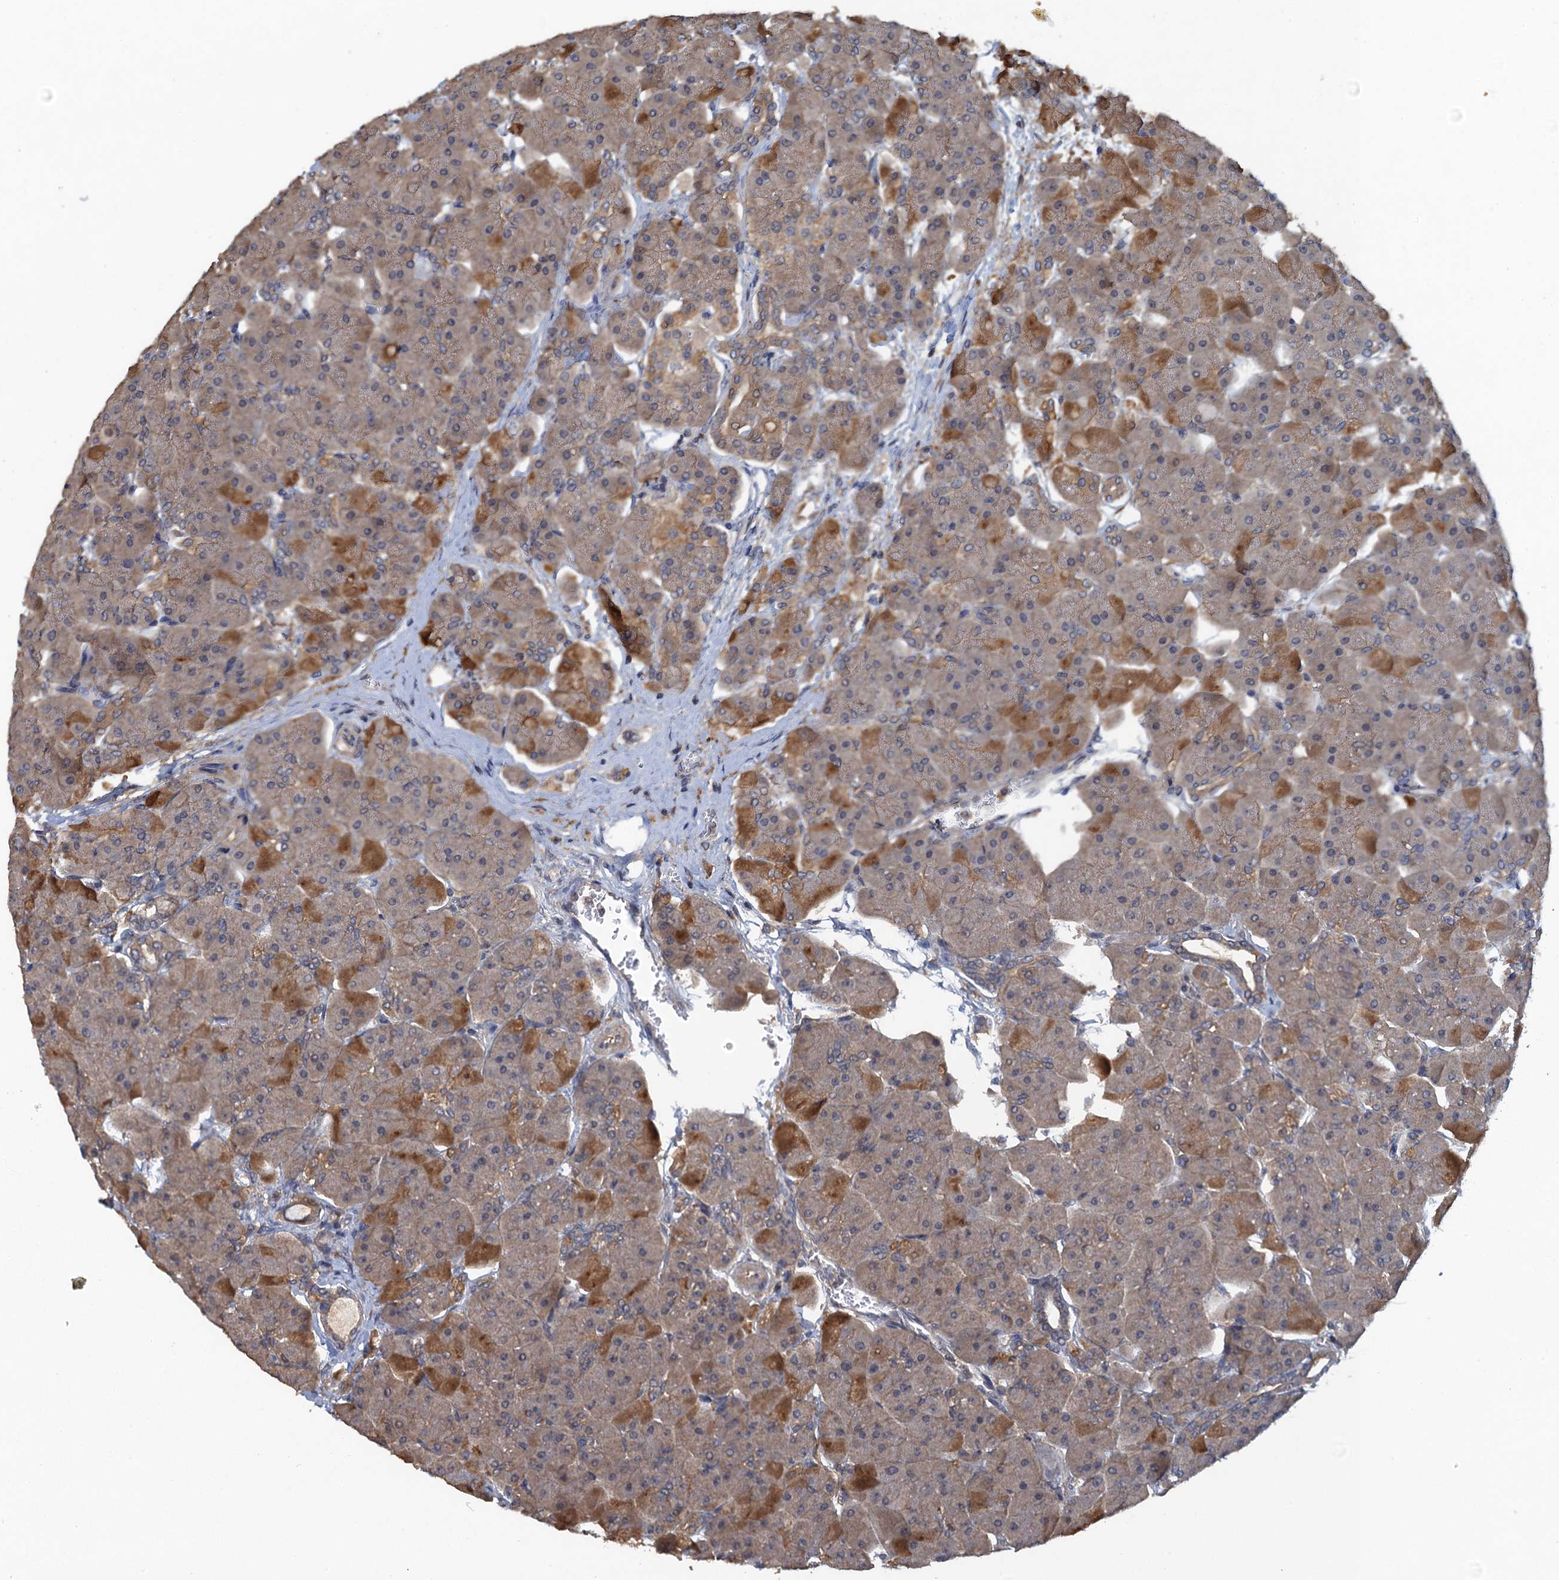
{"staining": {"intensity": "moderate", "quantity": ">75%", "location": "cytoplasmic/membranous"}, "tissue": "pancreas", "cell_type": "Exocrine glandular cells", "image_type": "normal", "snomed": [{"axis": "morphology", "description": "Normal tissue, NOS"}, {"axis": "topography", "description": "Pancreas"}], "caption": "Pancreas stained for a protein demonstrates moderate cytoplasmic/membranous positivity in exocrine glandular cells. Using DAB (3,3'-diaminobenzidine) (brown) and hematoxylin (blue) stains, captured at high magnification using brightfield microscopy.", "gene": "HAPLN3", "patient": {"sex": "male", "age": 66}}